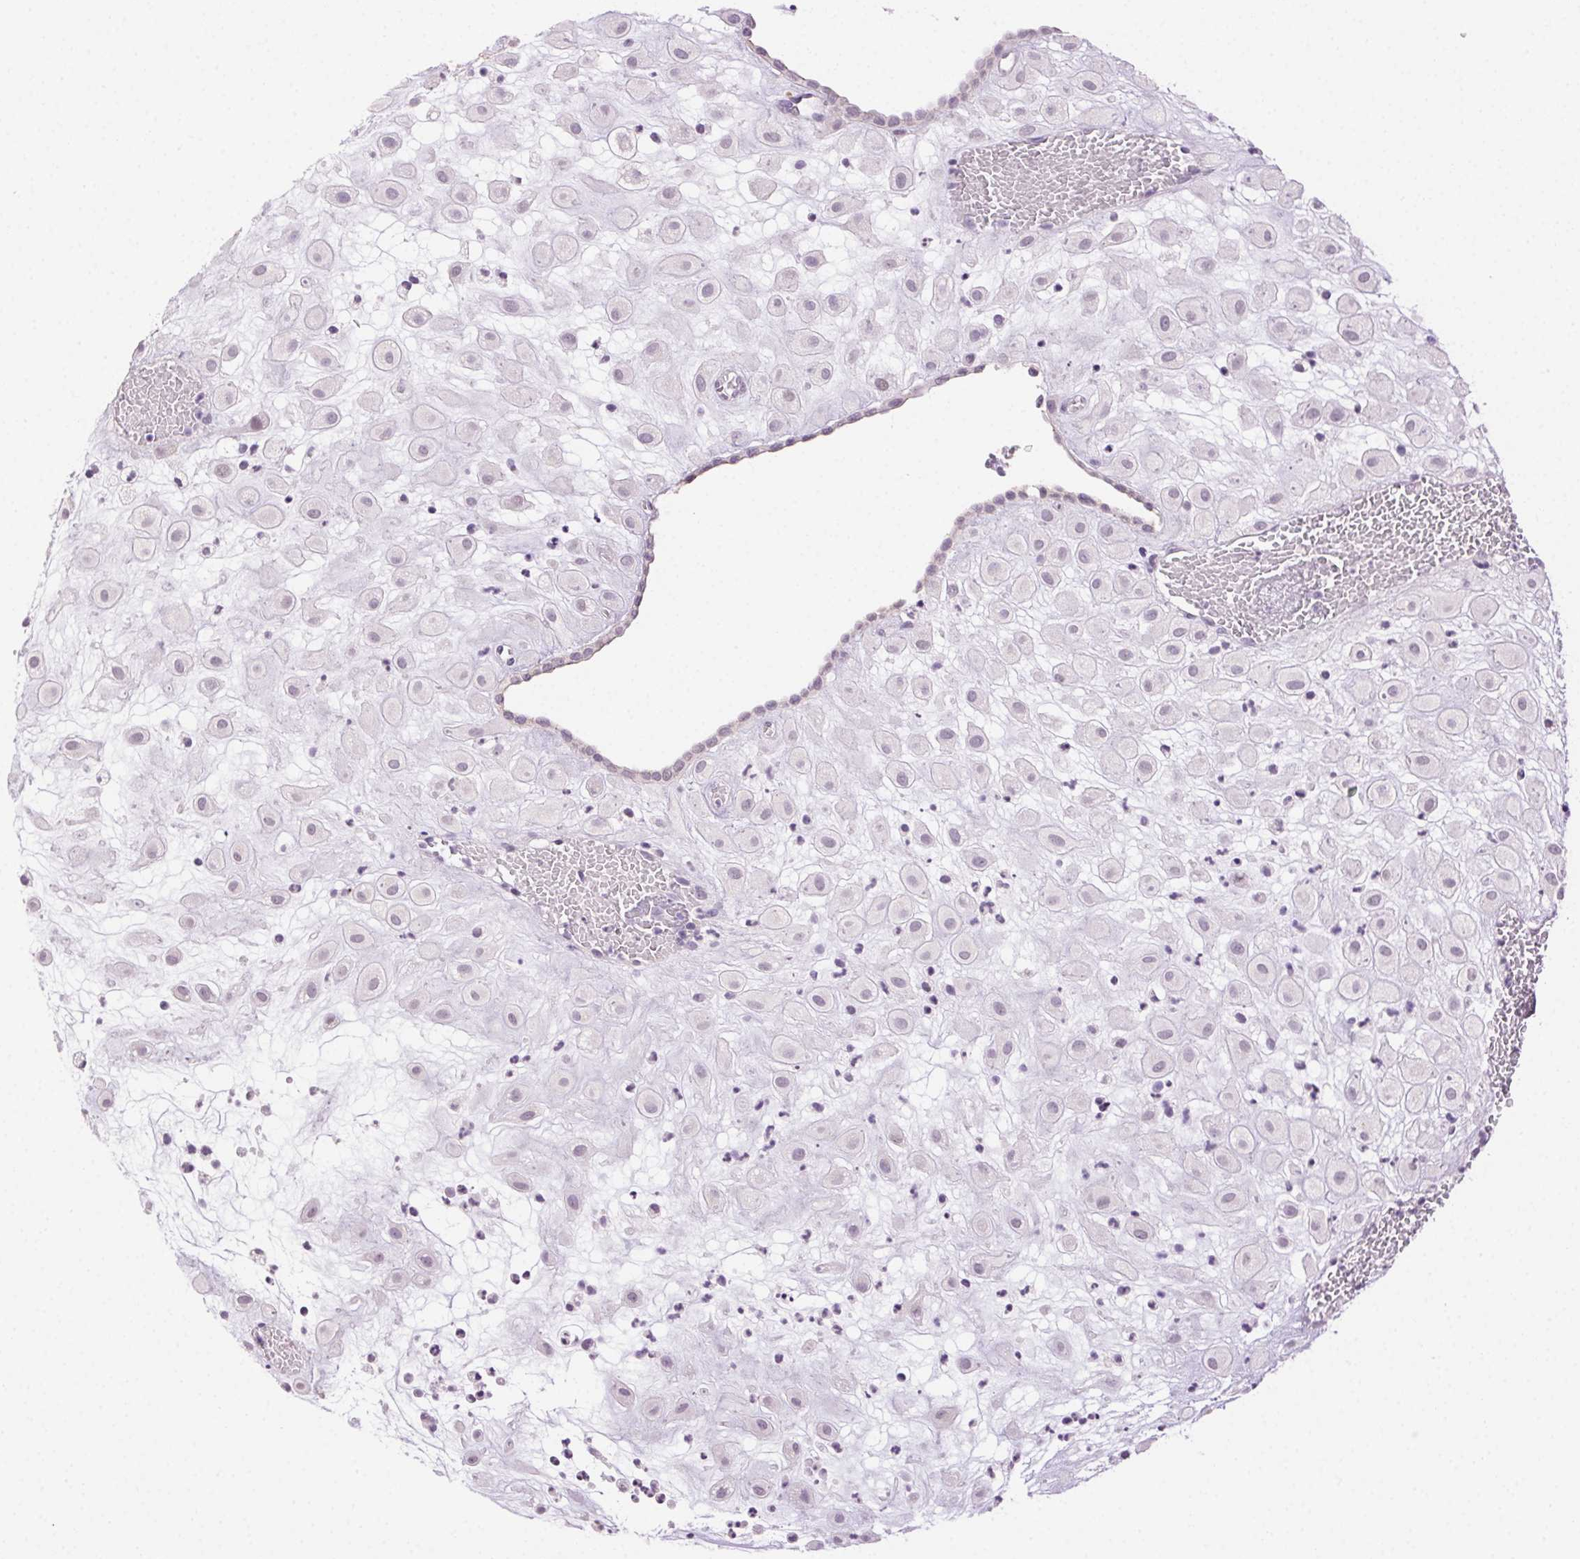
{"staining": {"intensity": "negative", "quantity": "none", "location": "none"}, "tissue": "placenta", "cell_type": "Decidual cells", "image_type": "normal", "snomed": [{"axis": "morphology", "description": "Normal tissue, NOS"}, {"axis": "topography", "description": "Placenta"}], "caption": "IHC micrograph of normal placenta stained for a protein (brown), which demonstrates no expression in decidual cells.", "gene": "CLDN10", "patient": {"sex": "female", "age": 24}}